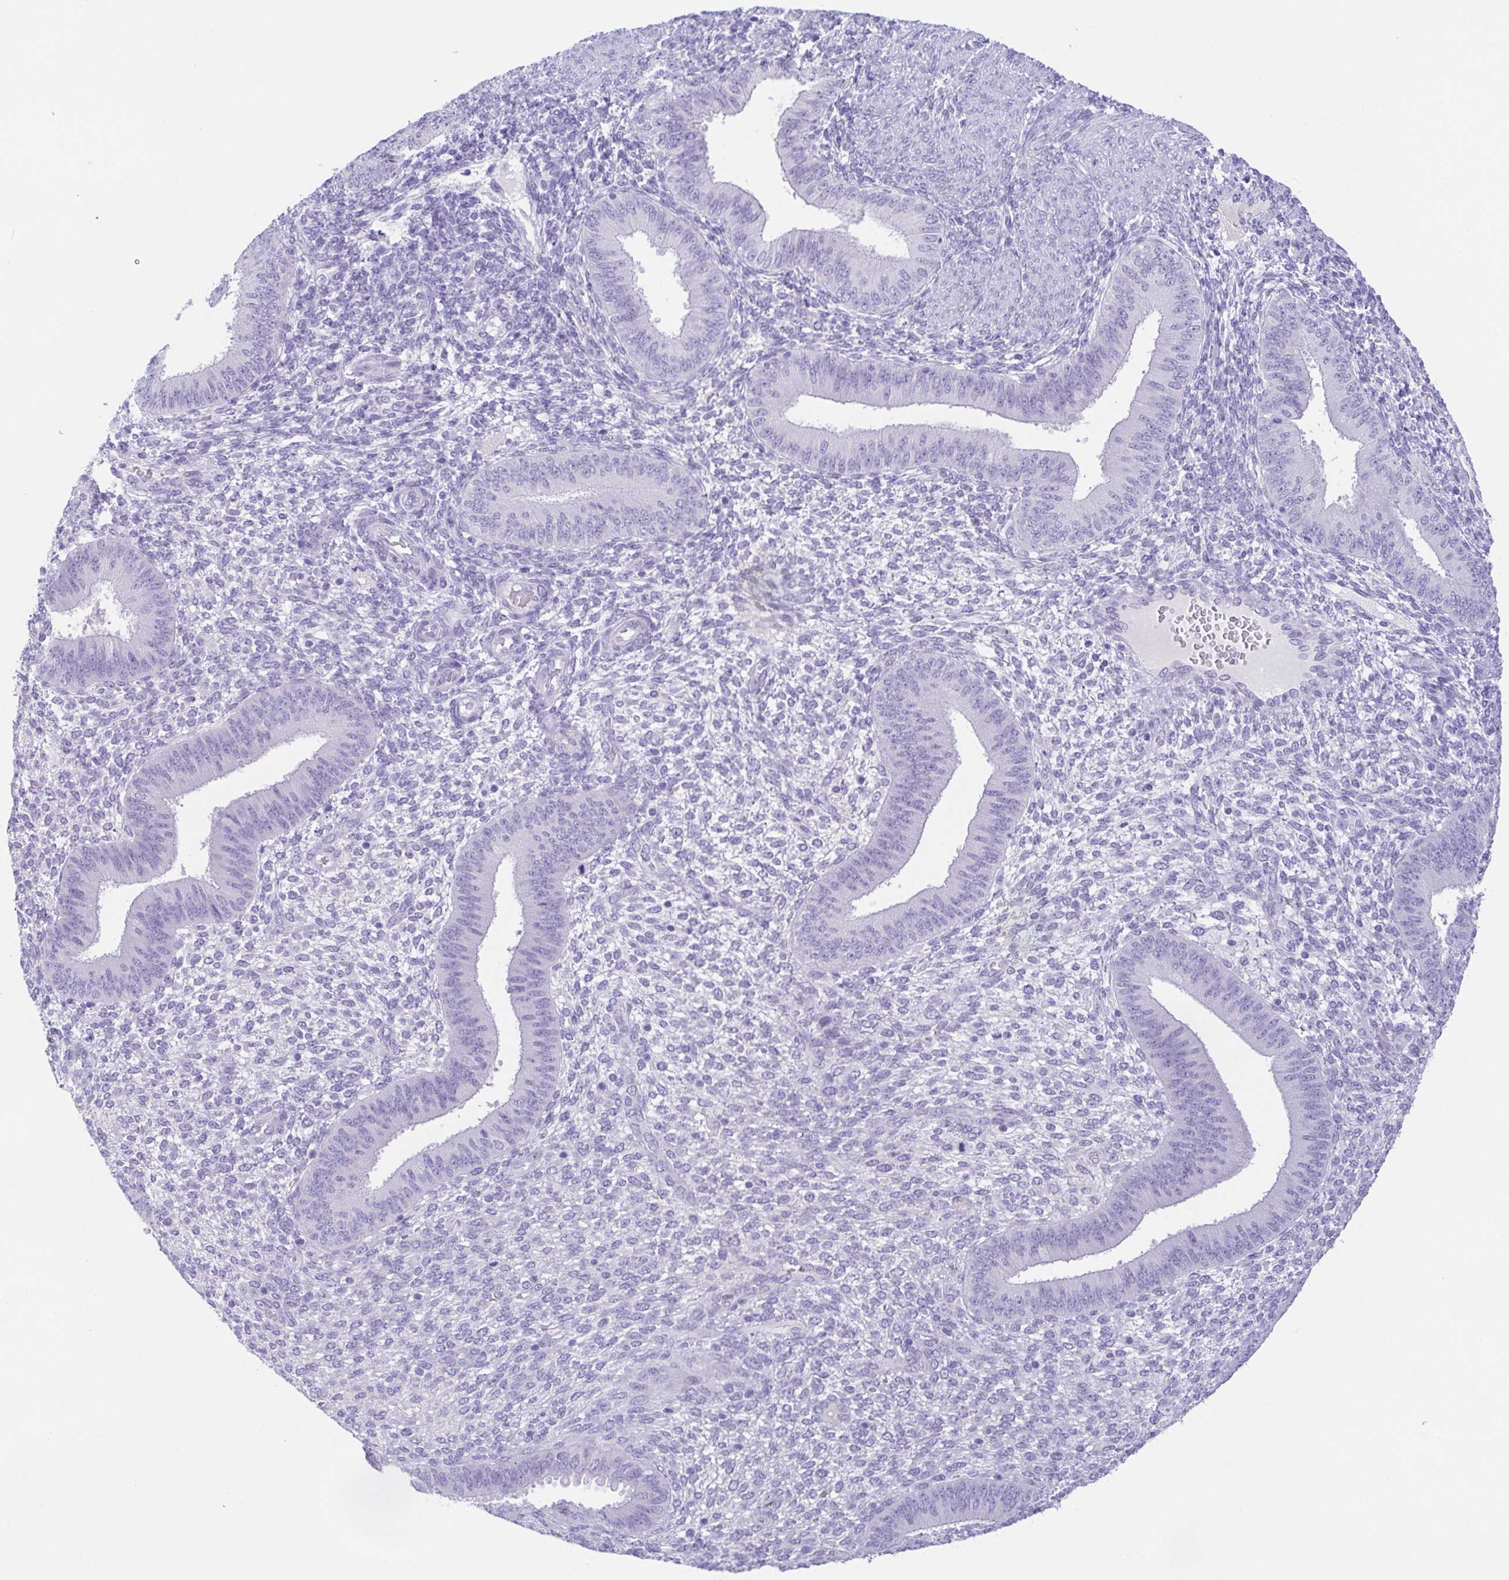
{"staining": {"intensity": "negative", "quantity": "none", "location": "none"}, "tissue": "endometrium", "cell_type": "Cells in endometrial stroma", "image_type": "normal", "snomed": [{"axis": "morphology", "description": "Normal tissue, NOS"}, {"axis": "topography", "description": "Endometrium"}], "caption": "Protein analysis of unremarkable endometrium demonstrates no significant staining in cells in endometrial stroma.", "gene": "SPATA4", "patient": {"sex": "female", "age": 39}}